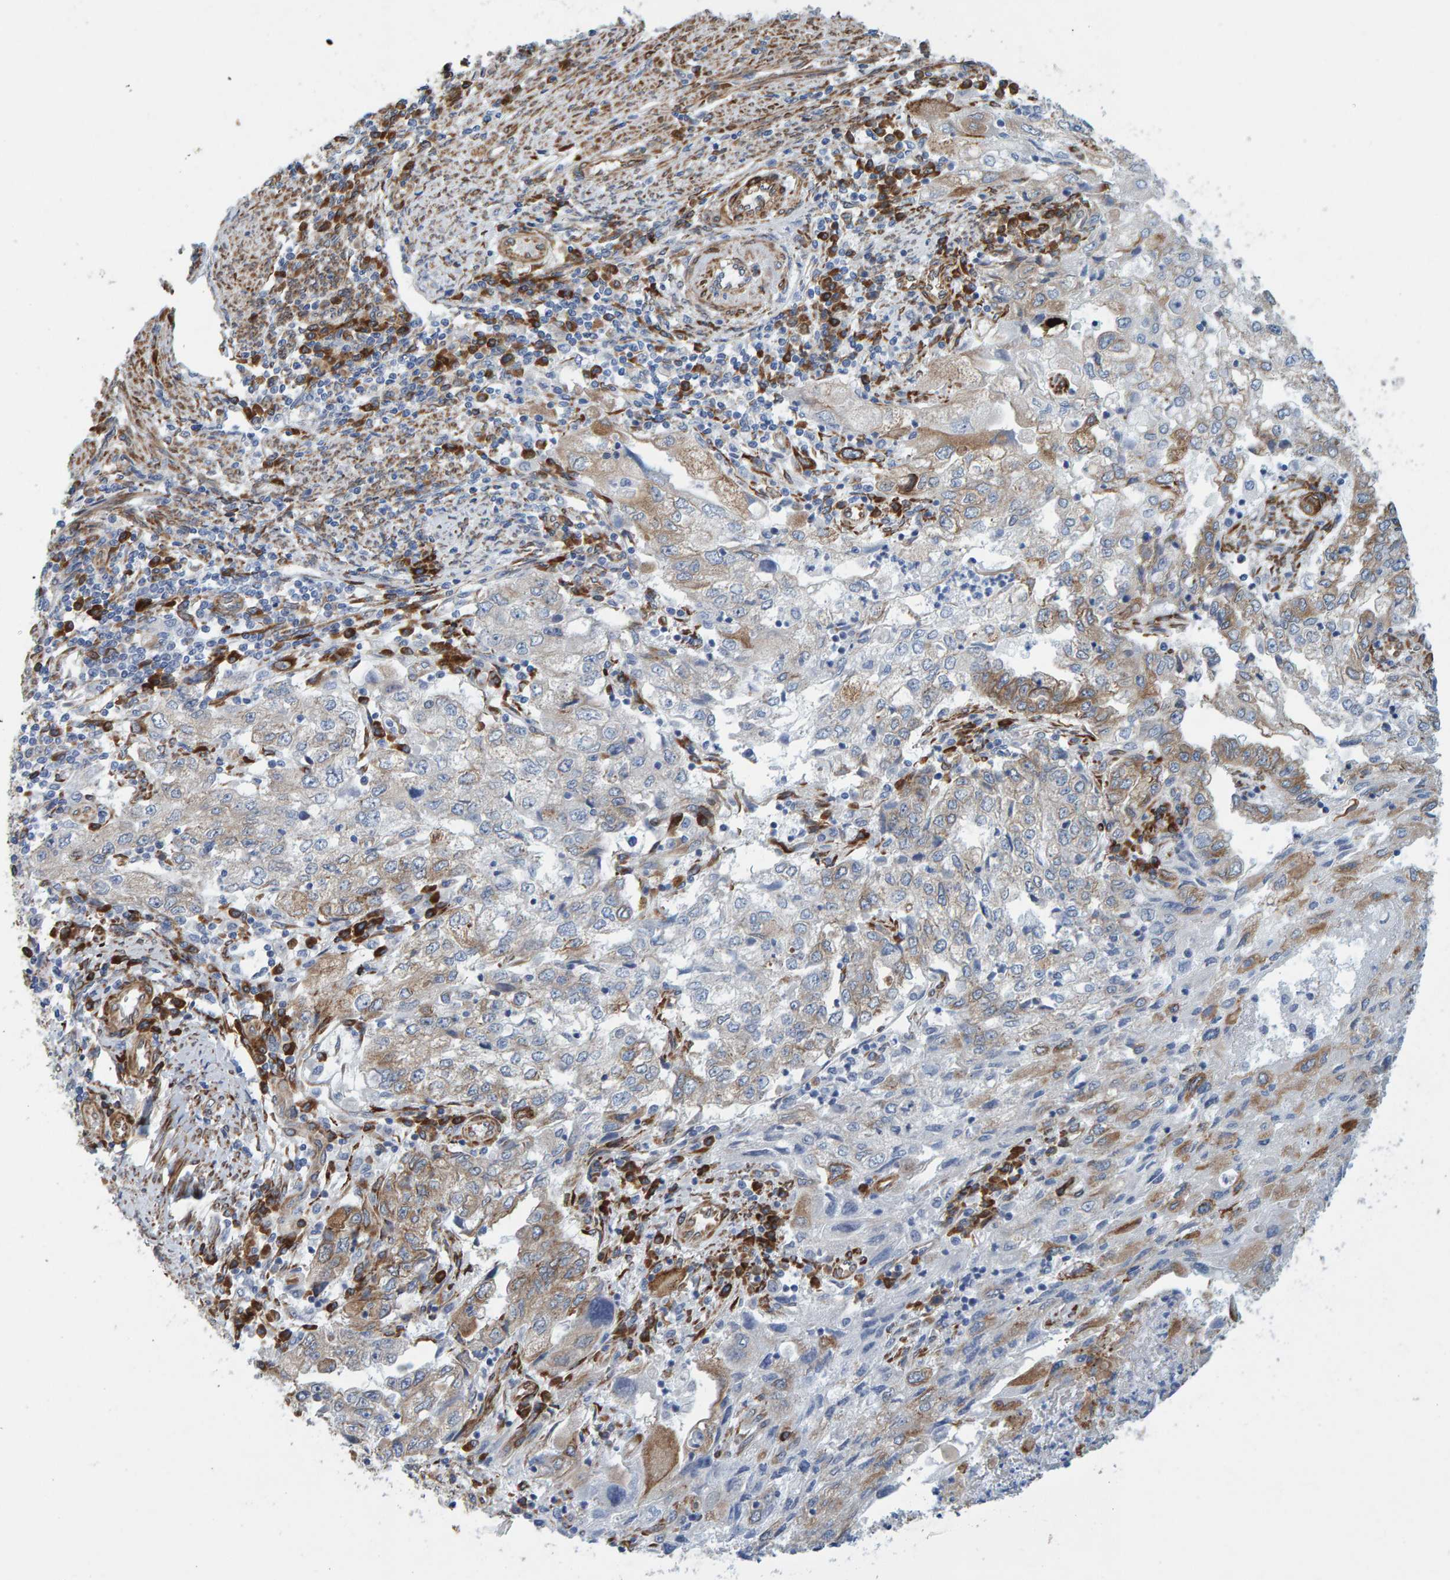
{"staining": {"intensity": "moderate", "quantity": "25%-75%", "location": "cytoplasmic/membranous"}, "tissue": "endometrial cancer", "cell_type": "Tumor cells", "image_type": "cancer", "snomed": [{"axis": "morphology", "description": "Adenocarcinoma, NOS"}, {"axis": "topography", "description": "Endometrium"}], "caption": "This is an image of IHC staining of endometrial cancer, which shows moderate positivity in the cytoplasmic/membranous of tumor cells.", "gene": "MMP16", "patient": {"sex": "female", "age": 49}}